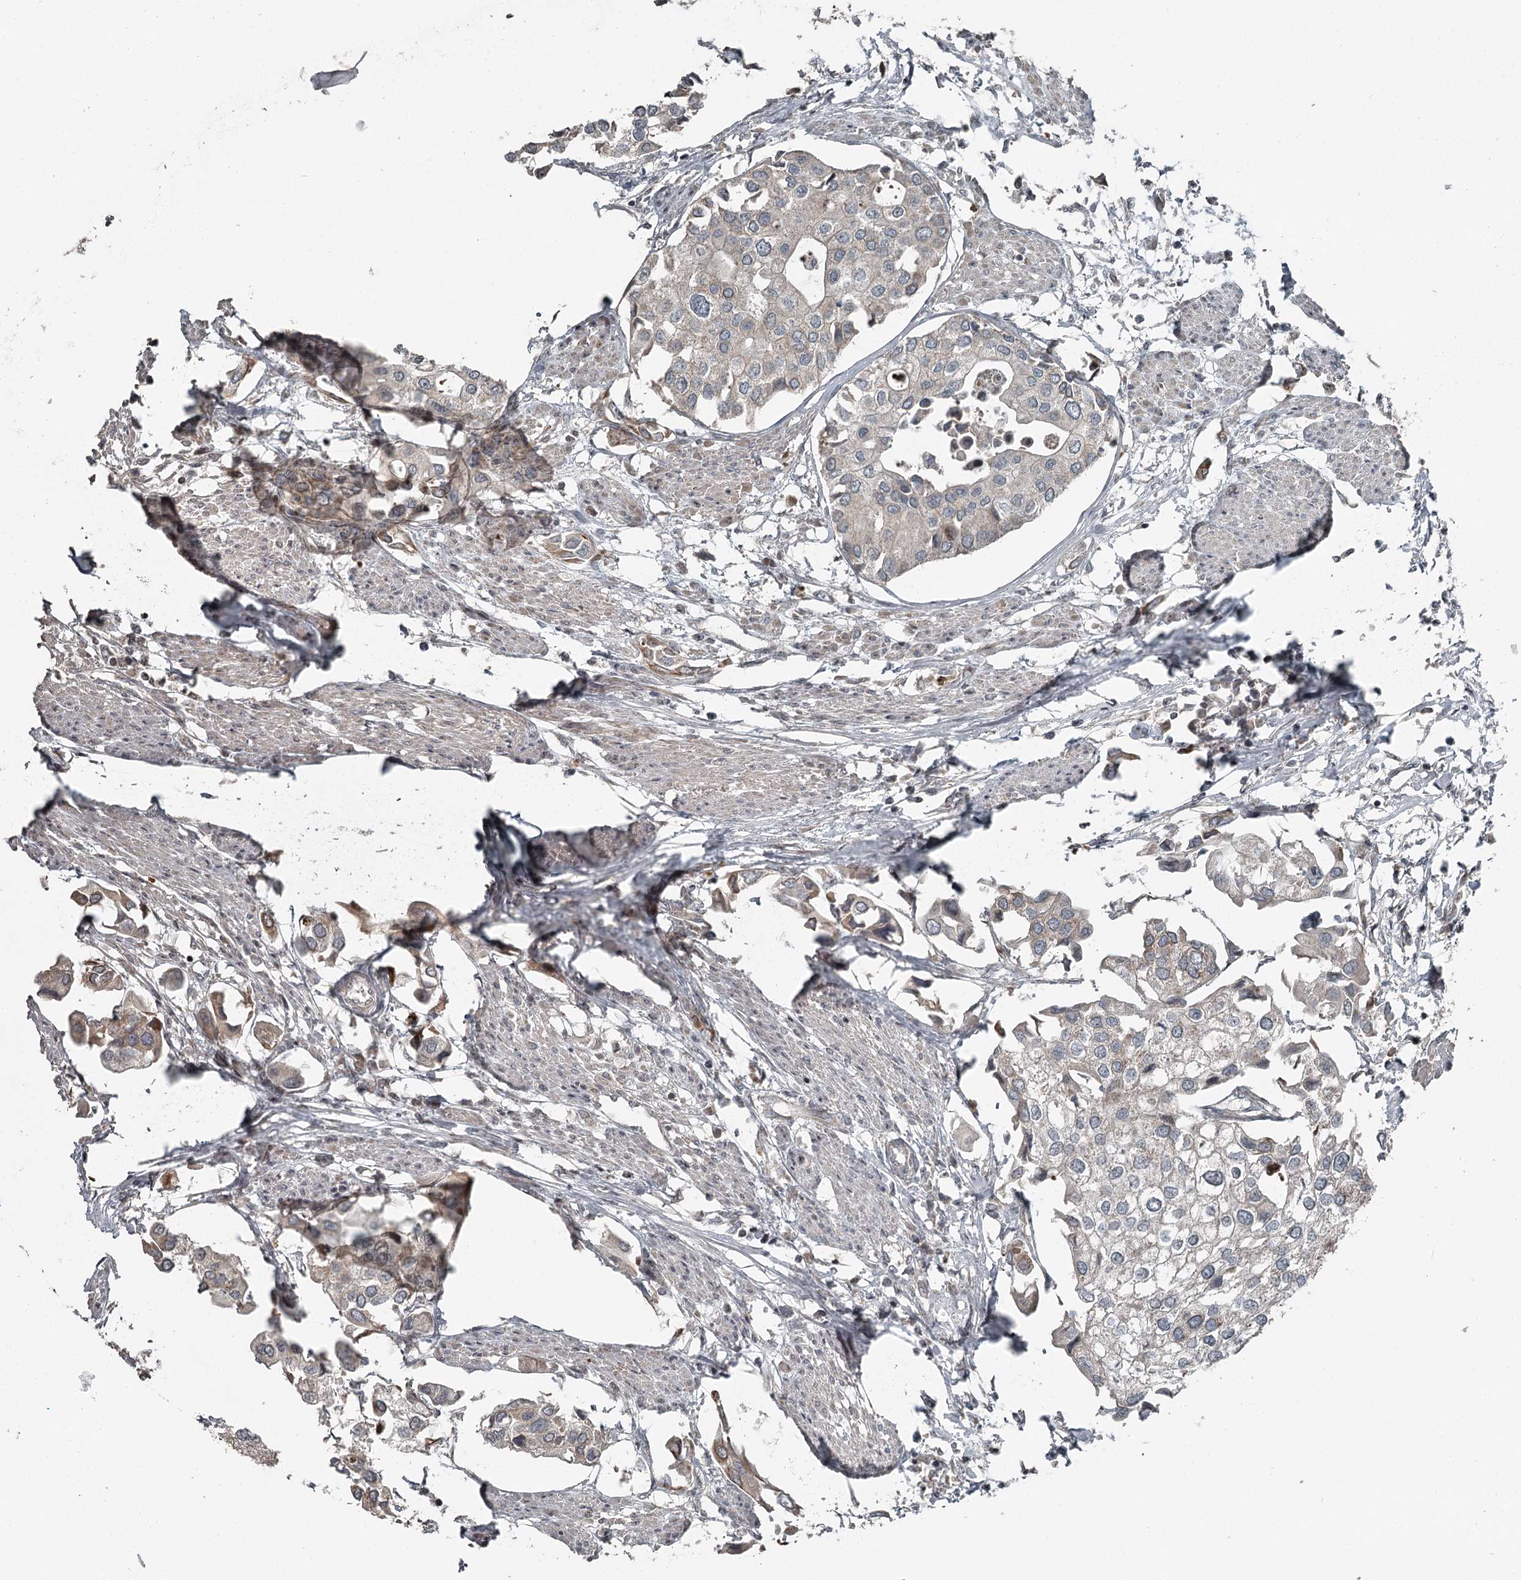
{"staining": {"intensity": "negative", "quantity": "none", "location": "none"}, "tissue": "urothelial cancer", "cell_type": "Tumor cells", "image_type": "cancer", "snomed": [{"axis": "morphology", "description": "Urothelial carcinoma, High grade"}, {"axis": "topography", "description": "Urinary bladder"}], "caption": "Tumor cells show no significant positivity in high-grade urothelial carcinoma. Nuclei are stained in blue.", "gene": "RASSF8", "patient": {"sex": "male", "age": 64}}